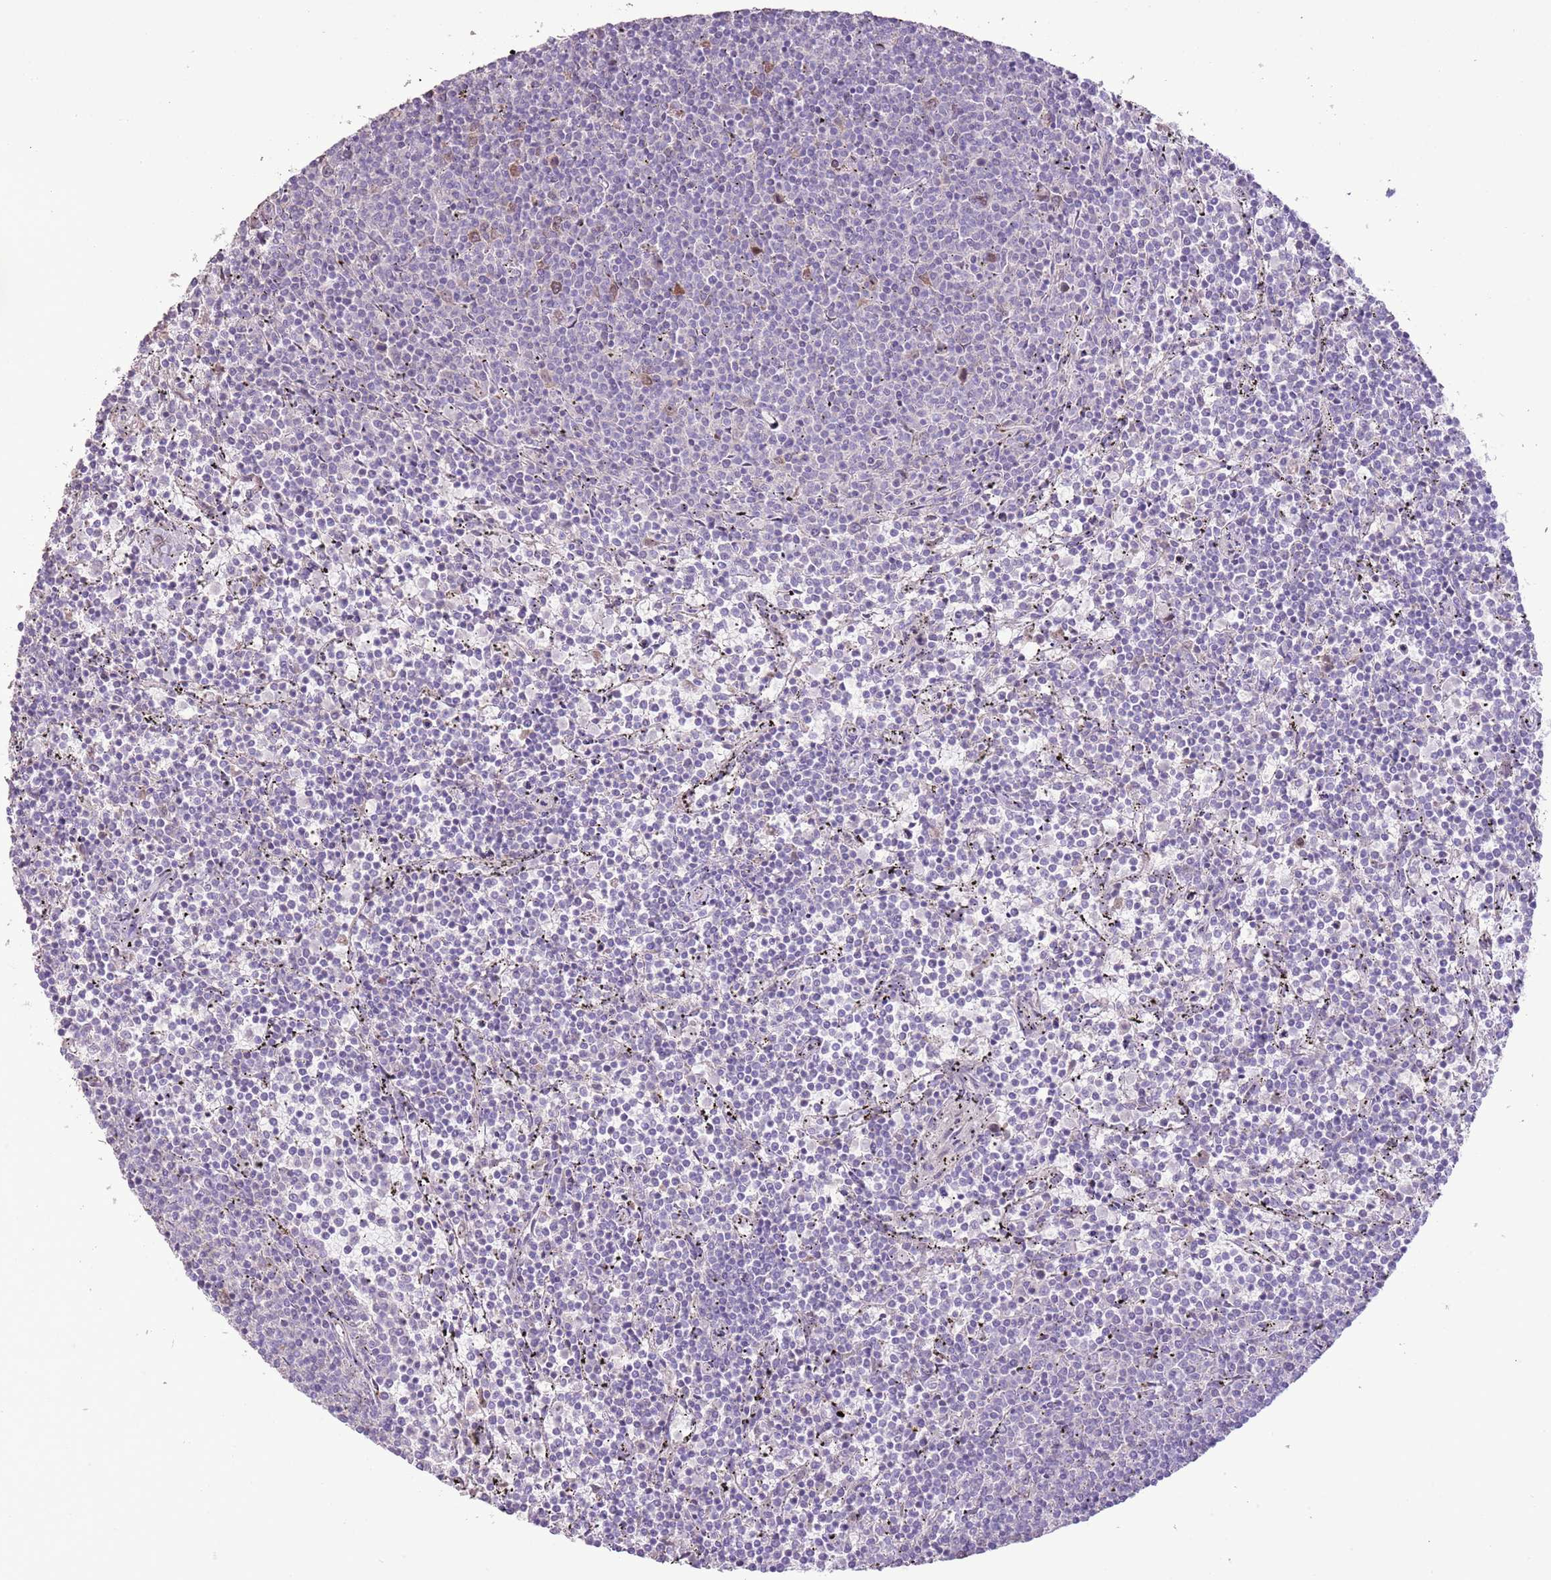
{"staining": {"intensity": "moderate", "quantity": "<25%", "location": "nuclear"}, "tissue": "lymphoma", "cell_type": "Tumor cells", "image_type": "cancer", "snomed": [{"axis": "morphology", "description": "Malignant lymphoma, non-Hodgkin's type, Low grade"}, {"axis": "topography", "description": "Spleen"}], "caption": "High-power microscopy captured an immunohistochemistry (IHC) photomicrograph of lymphoma, revealing moderate nuclear expression in about <25% of tumor cells.", "gene": "GMNN", "patient": {"sex": "female", "age": 50}}